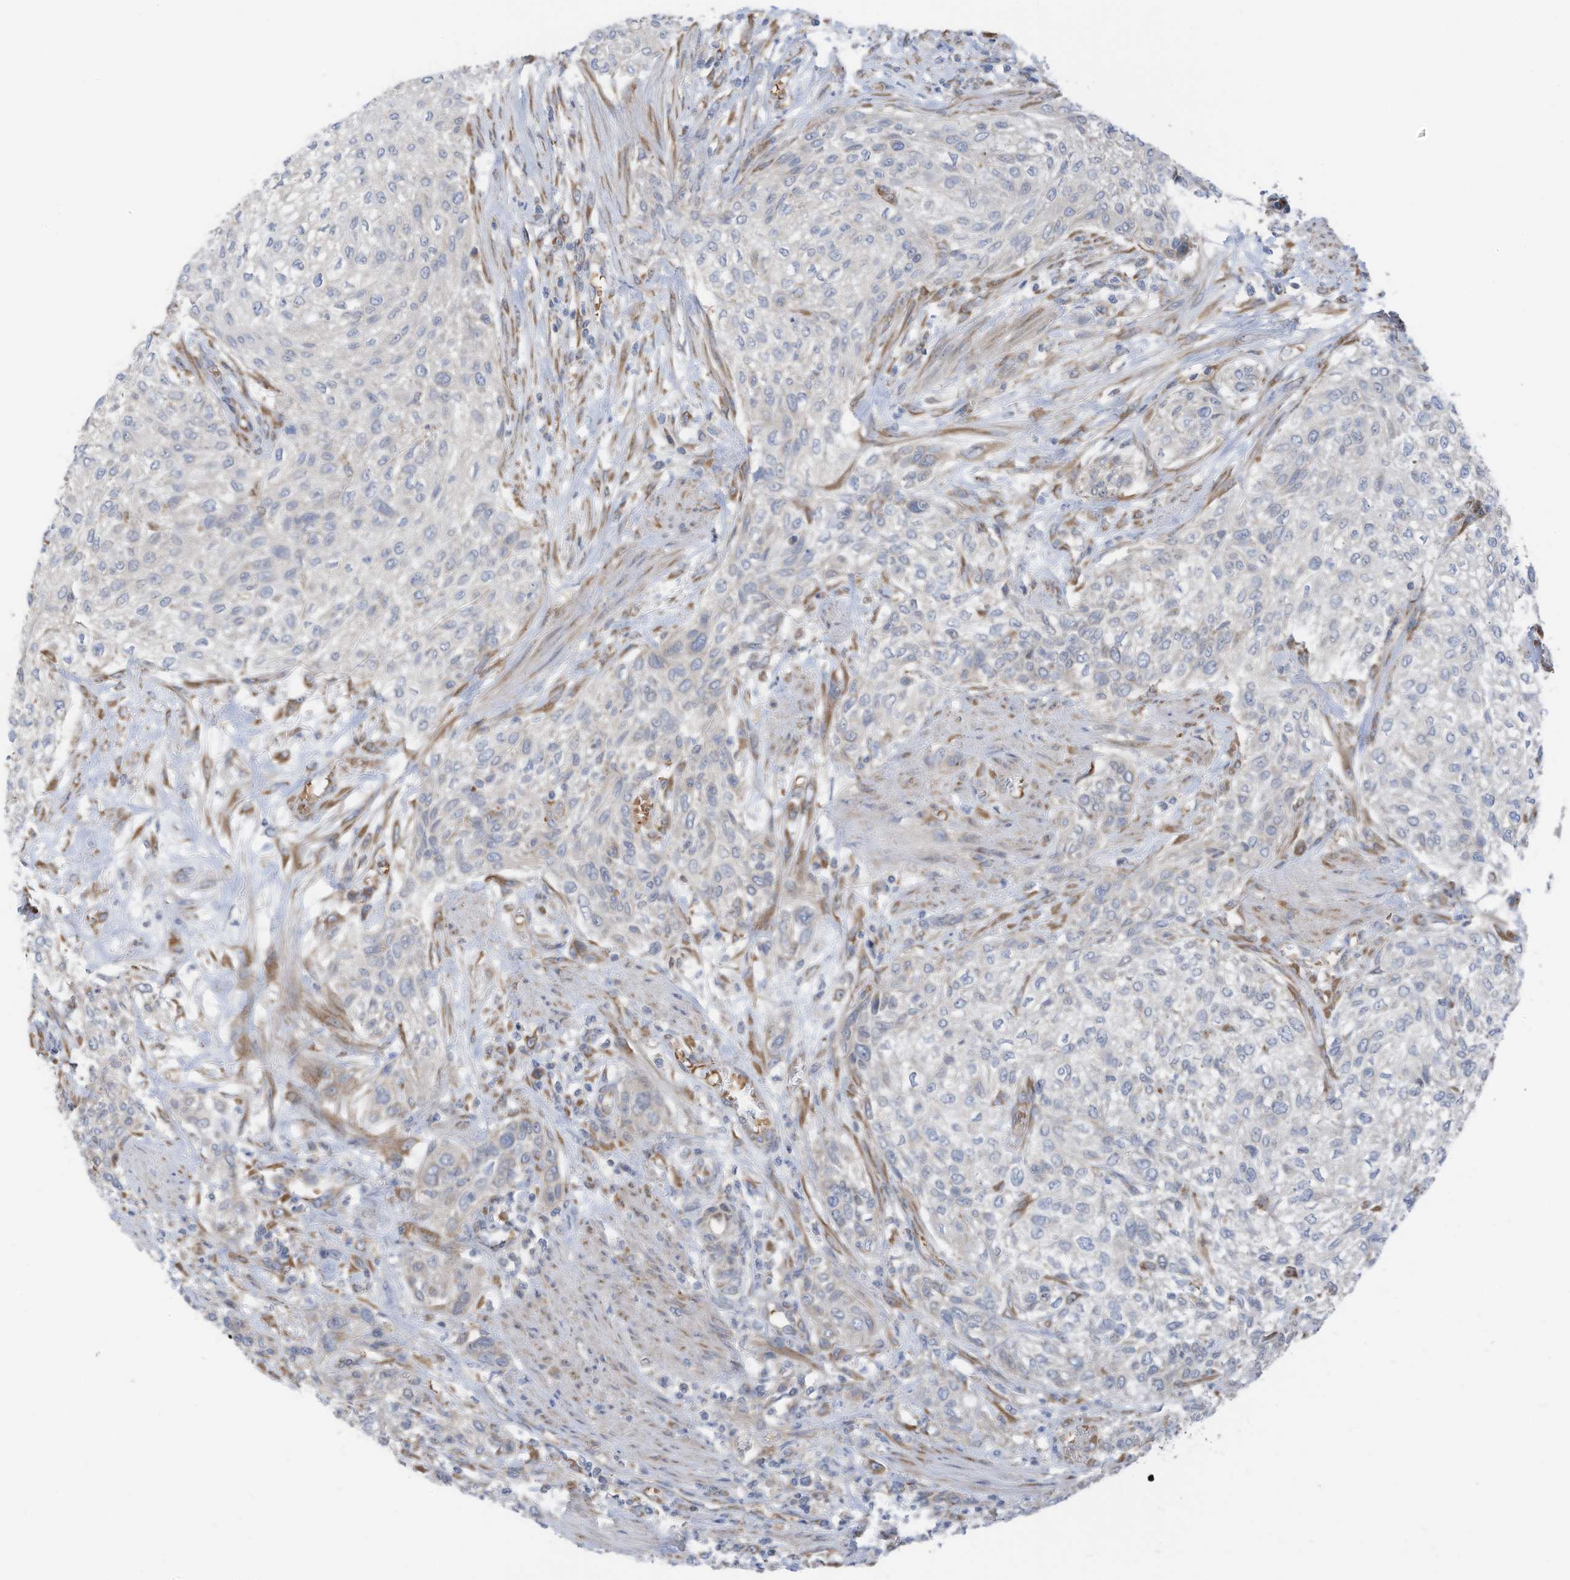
{"staining": {"intensity": "negative", "quantity": "none", "location": "none"}, "tissue": "urothelial cancer", "cell_type": "Tumor cells", "image_type": "cancer", "snomed": [{"axis": "morphology", "description": "Urothelial carcinoma, High grade"}, {"axis": "topography", "description": "Urinary bladder"}], "caption": "DAB (3,3'-diaminobenzidine) immunohistochemical staining of human urothelial cancer displays no significant positivity in tumor cells.", "gene": "EOMES", "patient": {"sex": "male", "age": 35}}